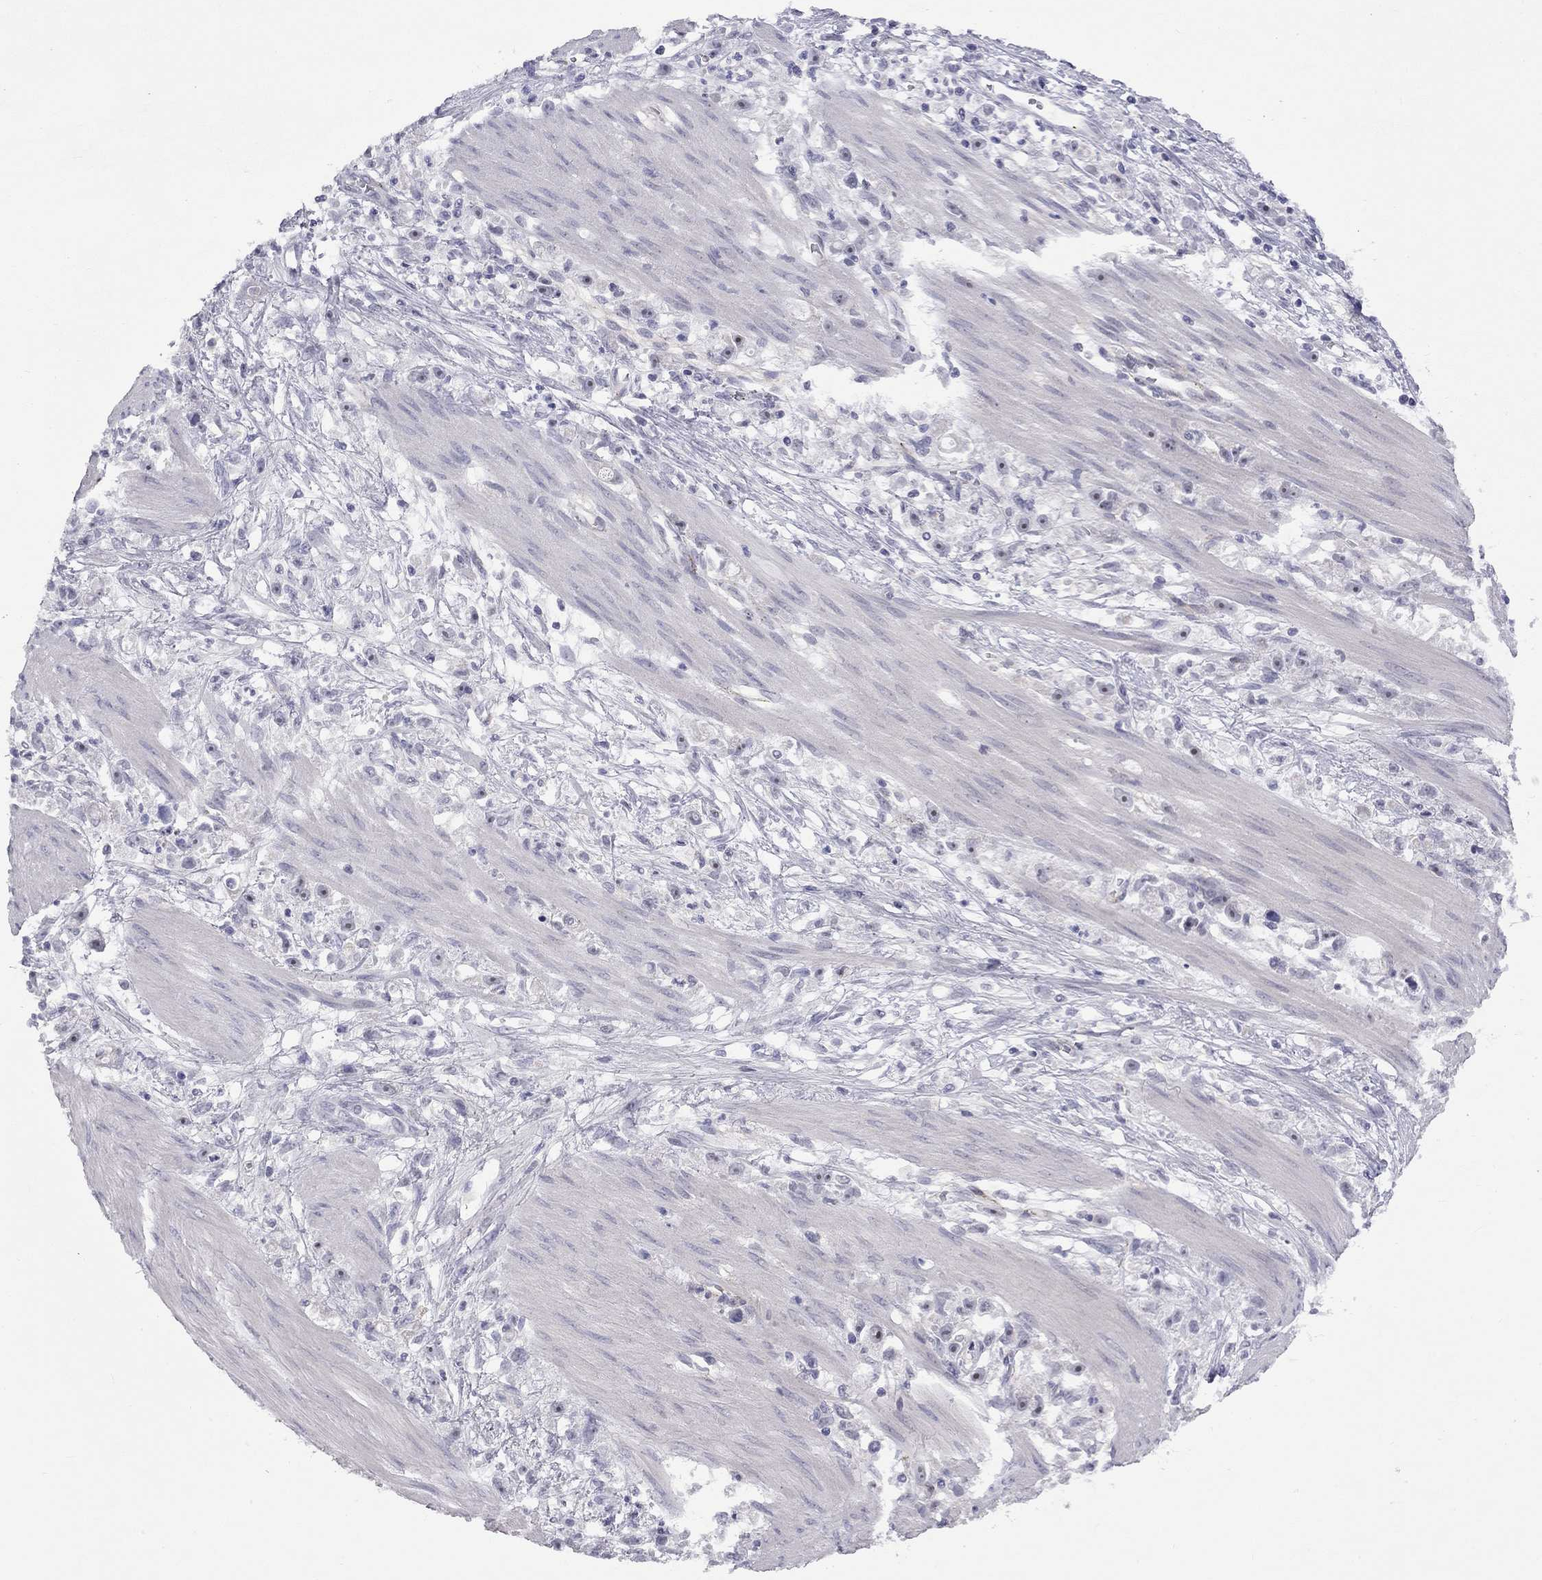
{"staining": {"intensity": "strong", "quantity": "25%-75%", "location": "nuclear"}, "tissue": "stomach cancer", "cell_type": "Tumor cells", "image_type": "cancer", "snomed": [{"axis": "morphology", "description": "Adenocarcinoma, NOS"}, {"axis": "topography", "description": "Stomach"}], "caption": "Human adenocarcinoma (stomach) stained for a protein (brown) demonstrates strong nuclear positive positivity in approximately 25%-75% of tumor cells.", "gene": "GSG1L", "patient": {"sex": "female", "age": 59}}